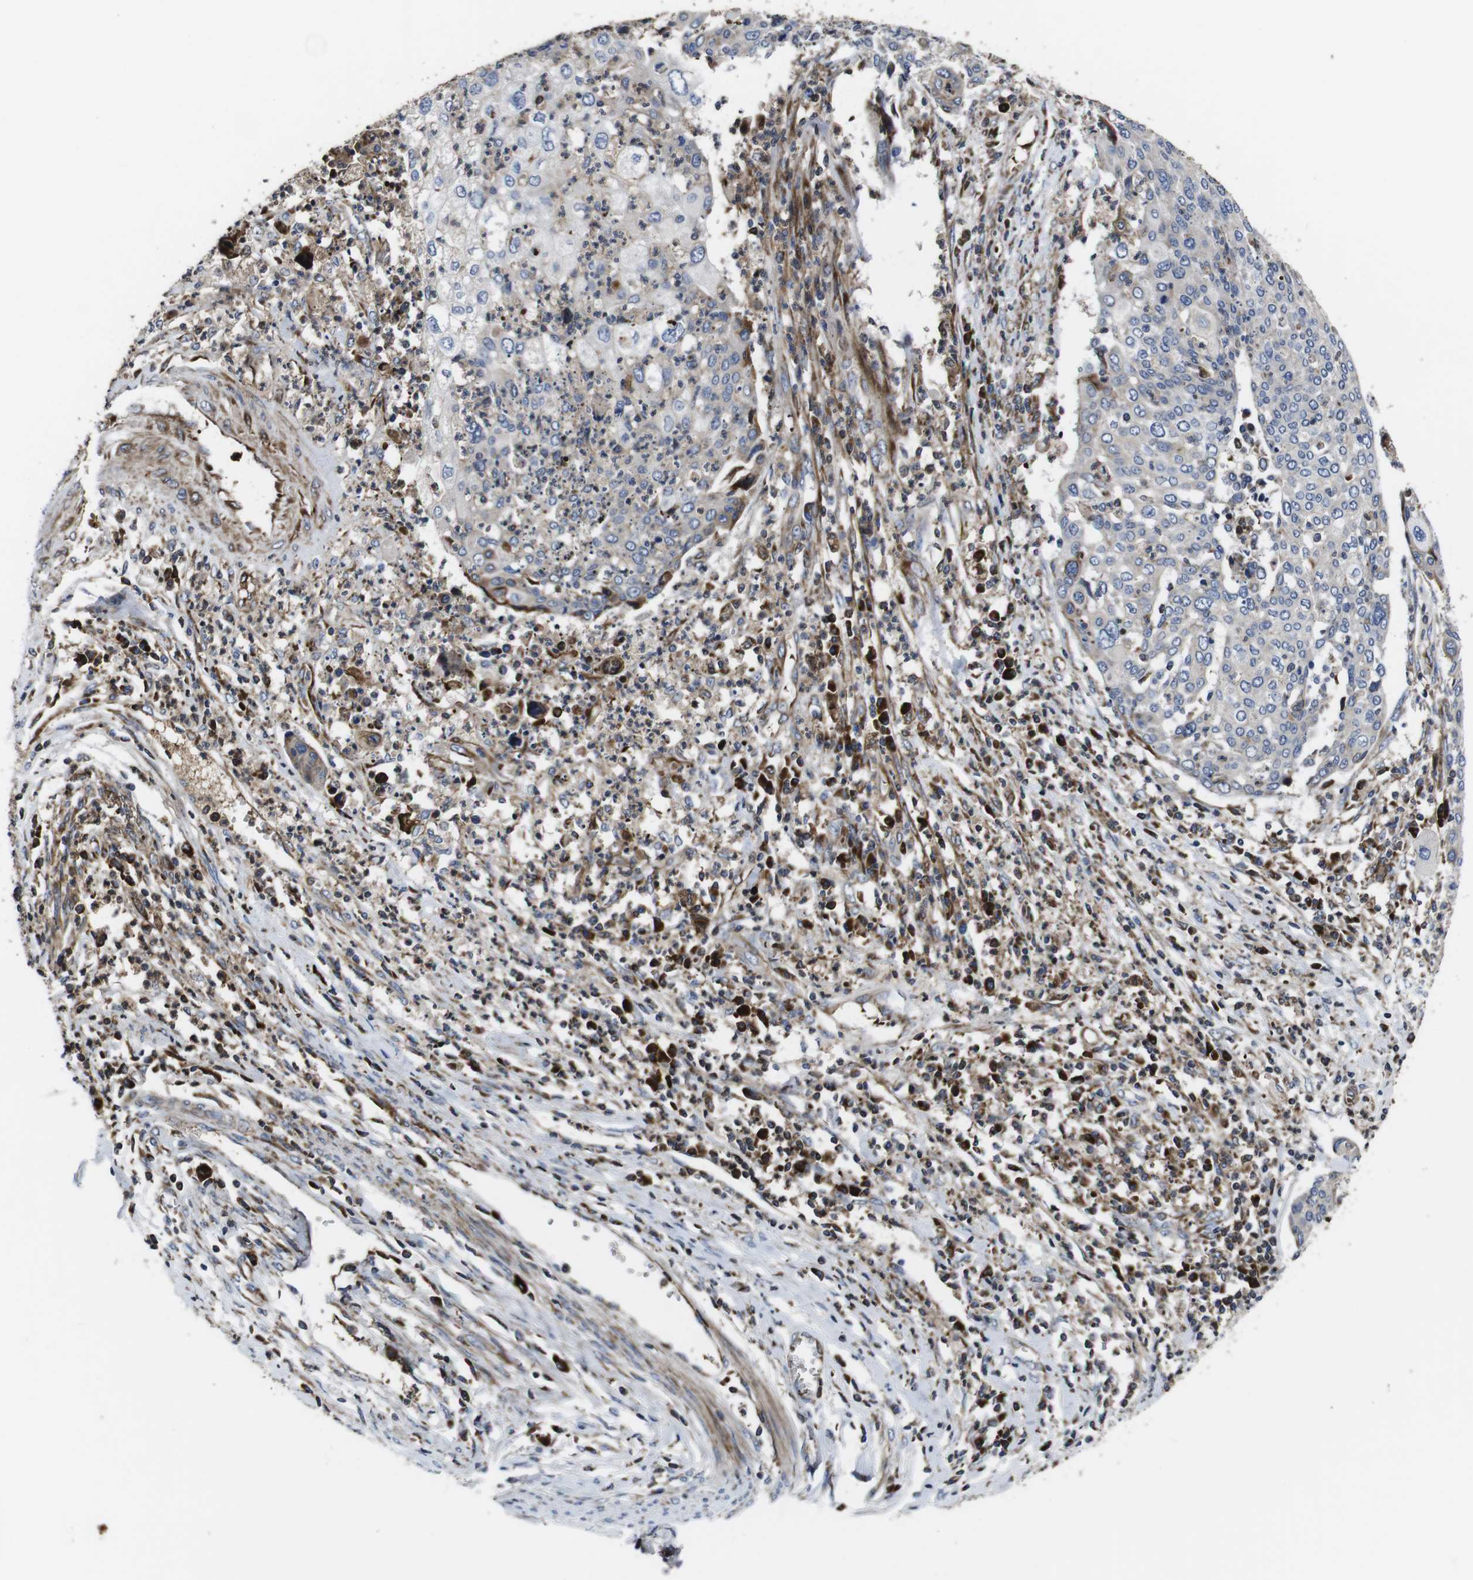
{"staining": {"intensity": "weak", "quantity": "25%-75%", "location": "cytoplasmic/membranous"}, "tissue": "cervical cancer", "cell_type": "Tumor cells", "image_type": "cancer", "snomed": [{"axis": "morphology", "description": "Squamous cell carcinoma, NOS"}, {"axis": "topography", "description": "Cervix"}], "caption": "This photomicrograph reveals cervical cancer stained with IHC to label a protein in brown. The cytoplasmic/membranous of tumor cells show weak positivity for the protein. Nuclei are counter-stained blue.", "gene": "SMYD3", "patient": {"sex": "female", "age": 40}}